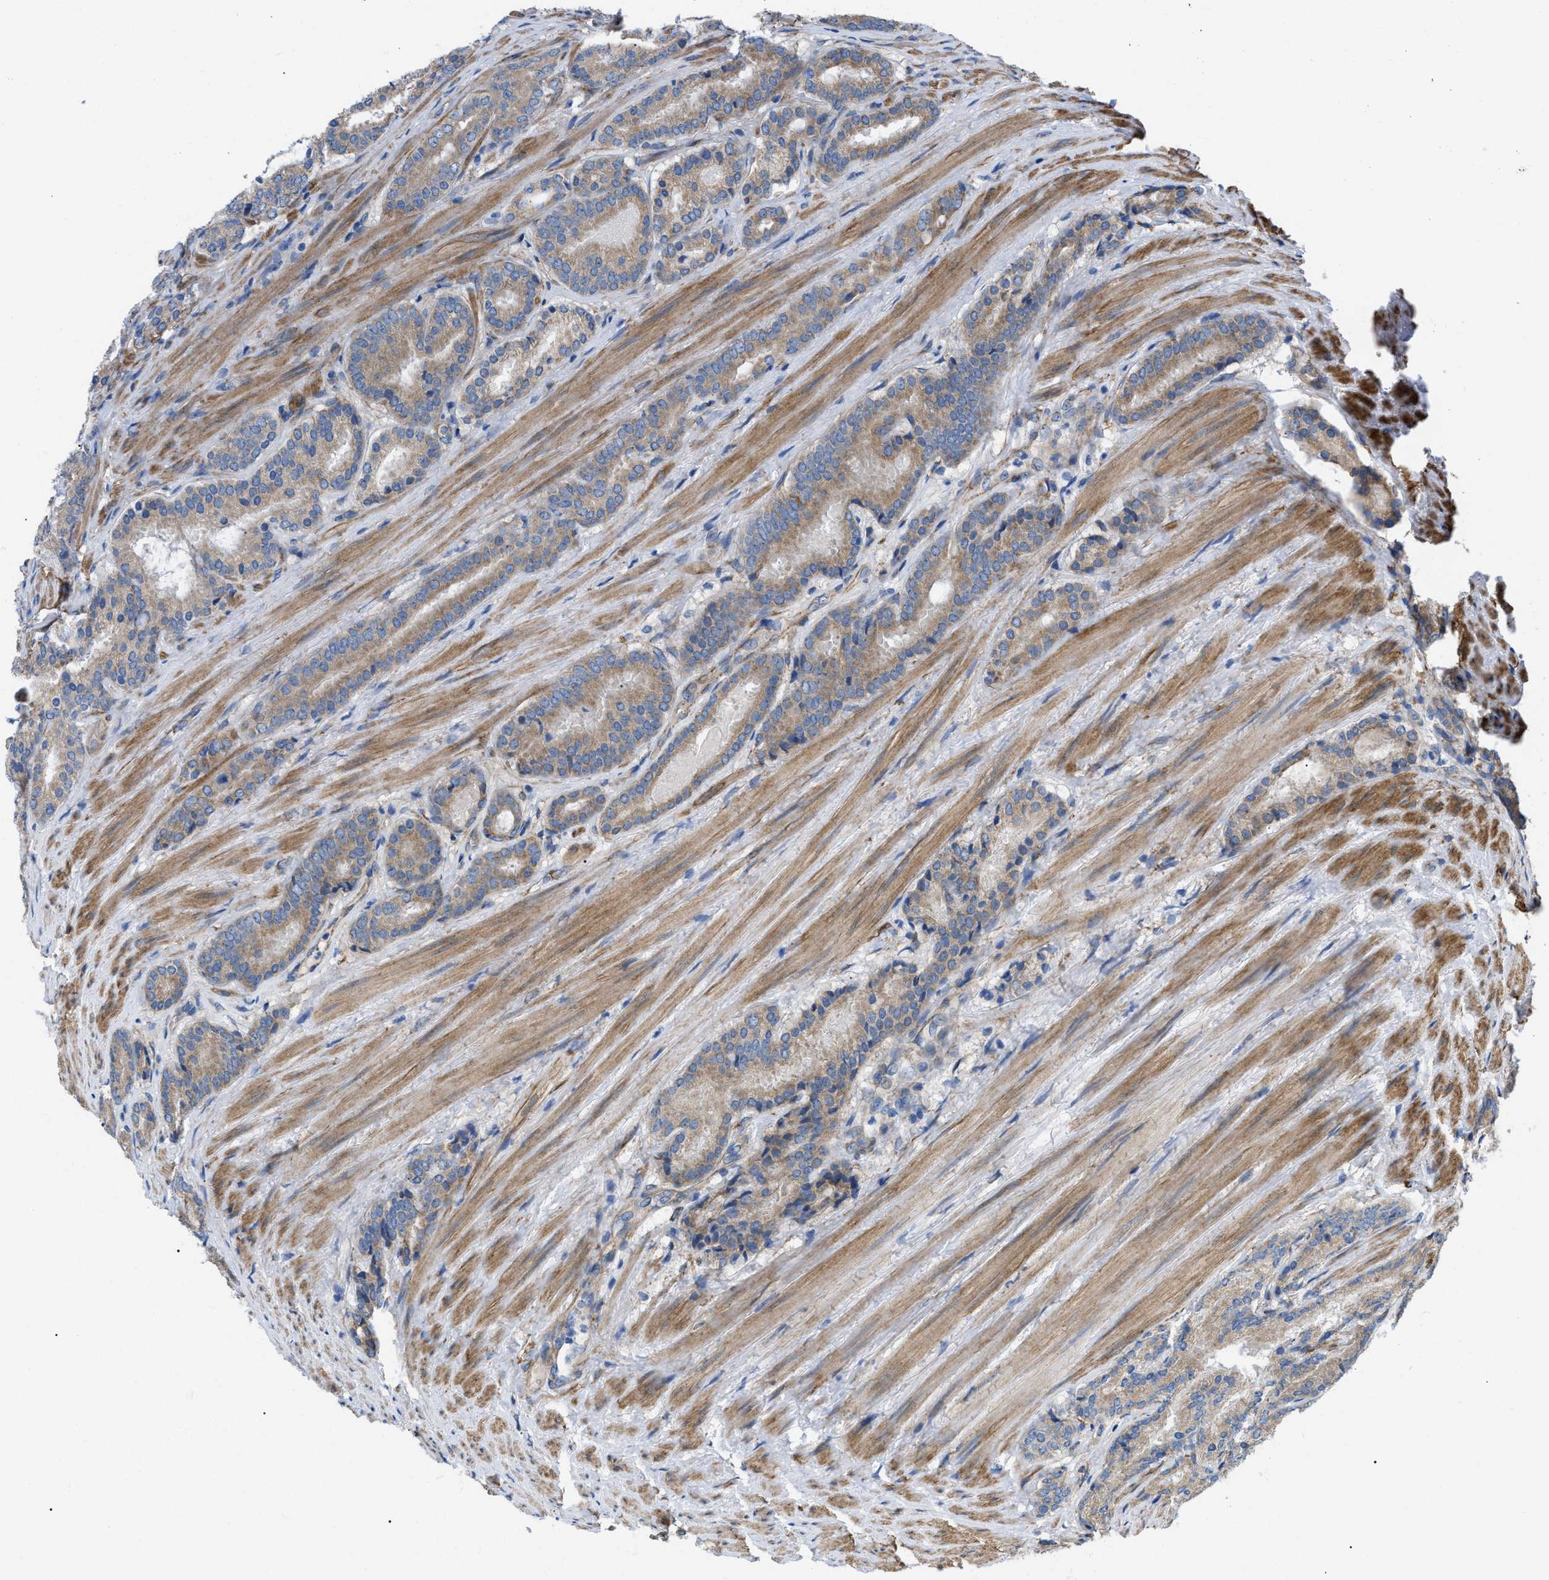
{"staining": {"intensity": "weak", "quantity": ">75%", "location": "cytoplasmic/membranous"}, "tissue": "prostate cancer", "cell_type": "Tumor cells", "image_type": "cancer", "snomed": [{"axis": "morphology", "description": "Adenocarcinoma, Low grade"}, {"axis": "topography", "description": "Prostate"}], "caption": "This photomicrograph displays IHC staining of prostate cancer (low-grade adenocarcinoma), with low weak cytoplasmic/membranous expression in about >75% of tumor cells.", "gene": "MYO10", "patient": {"sex": "male", "age": 69}}